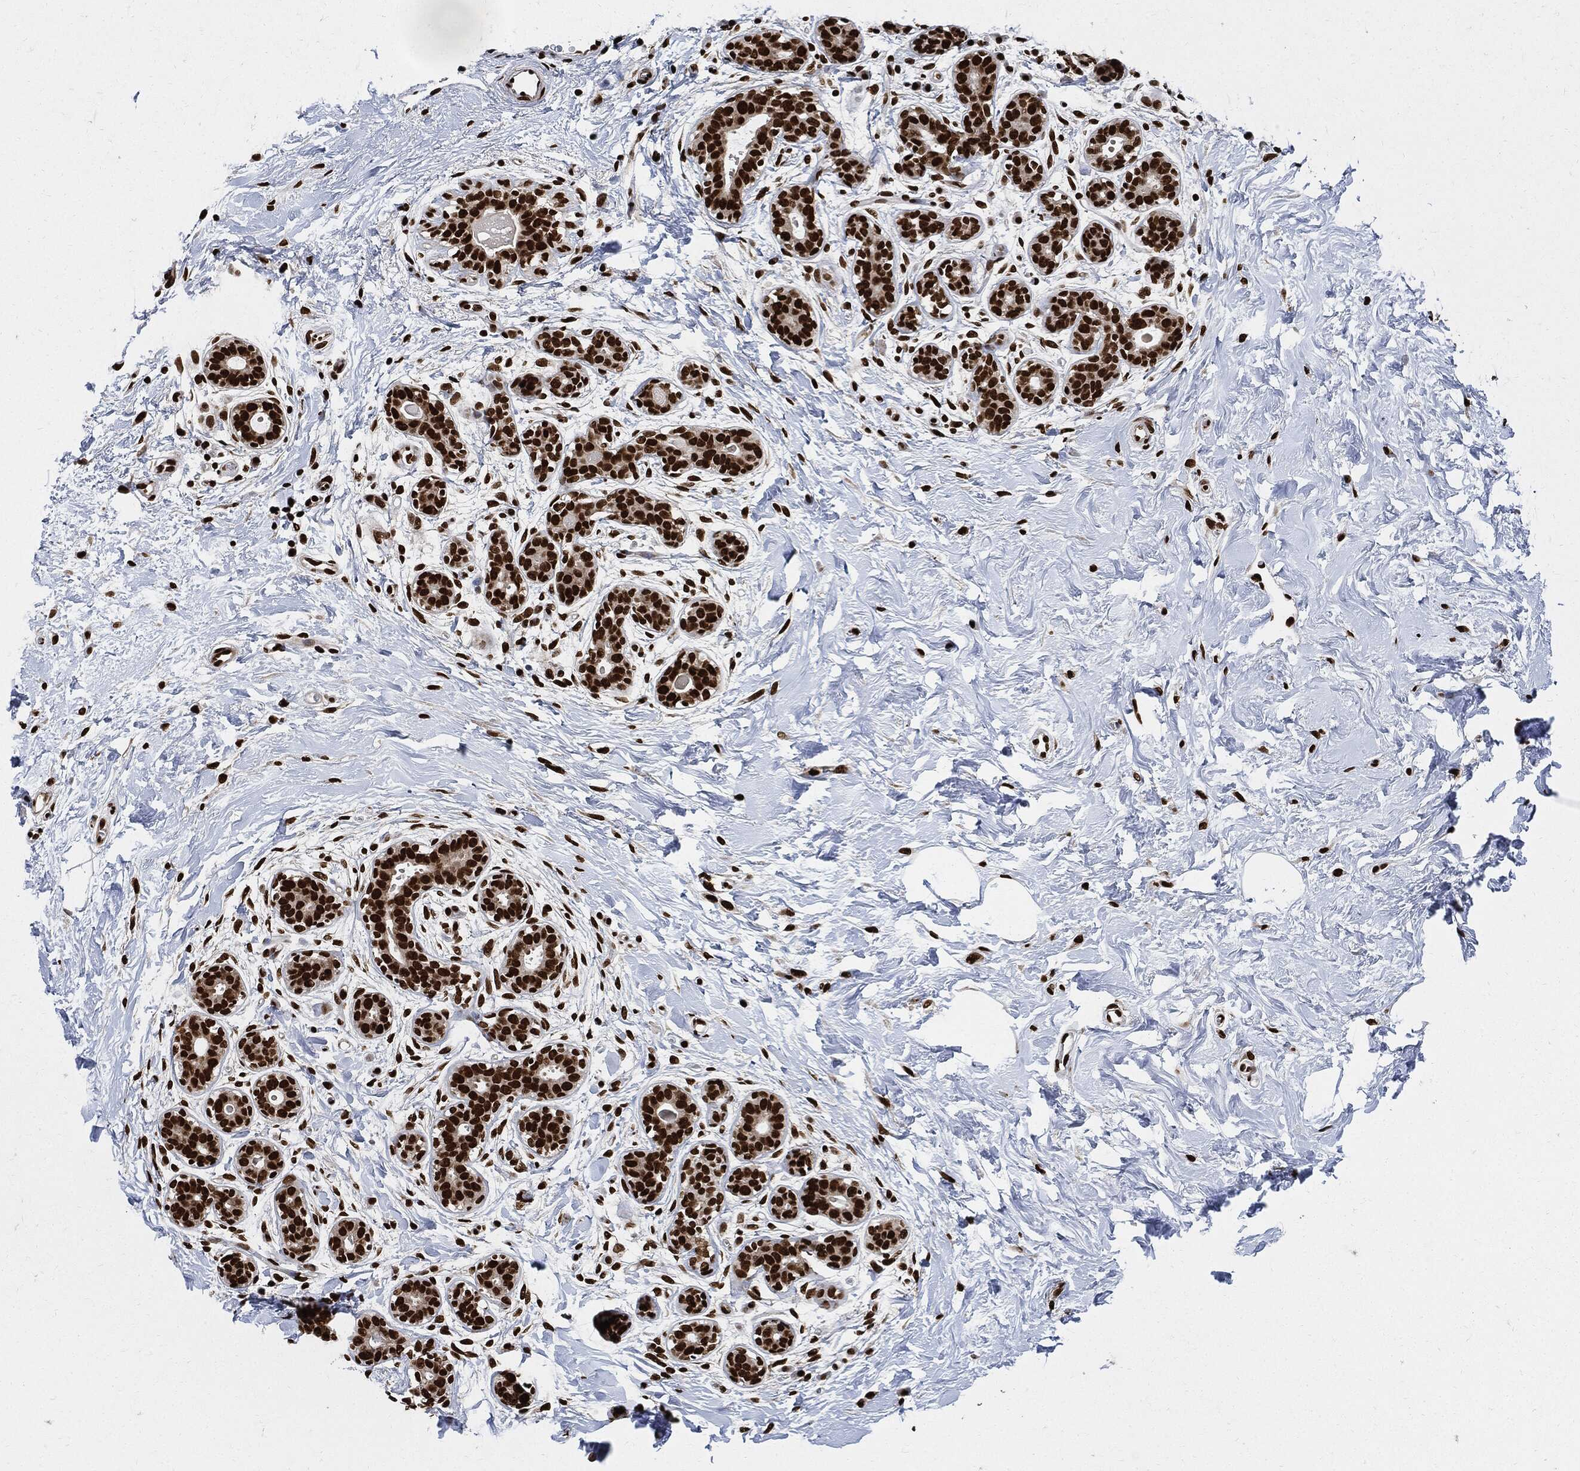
{"staining": {"intensity": "strong", "quantity": ">75%", "location": "nuclear"}, "tissue": "breast", "cell_type": "Adipocytes", "image_type": "normal", "snomed": [{"axis": "morphology", "description": "Normal tissue, NOS"}, {"axis": "topography", "description": "Breast"}], "caption": "This is a micrograph of IHC staining of benign breast, which shows strong expression in the nuclear of adipocytes.", "gene": "RECQL", "patient": {"sex": "female", "age": 43}}